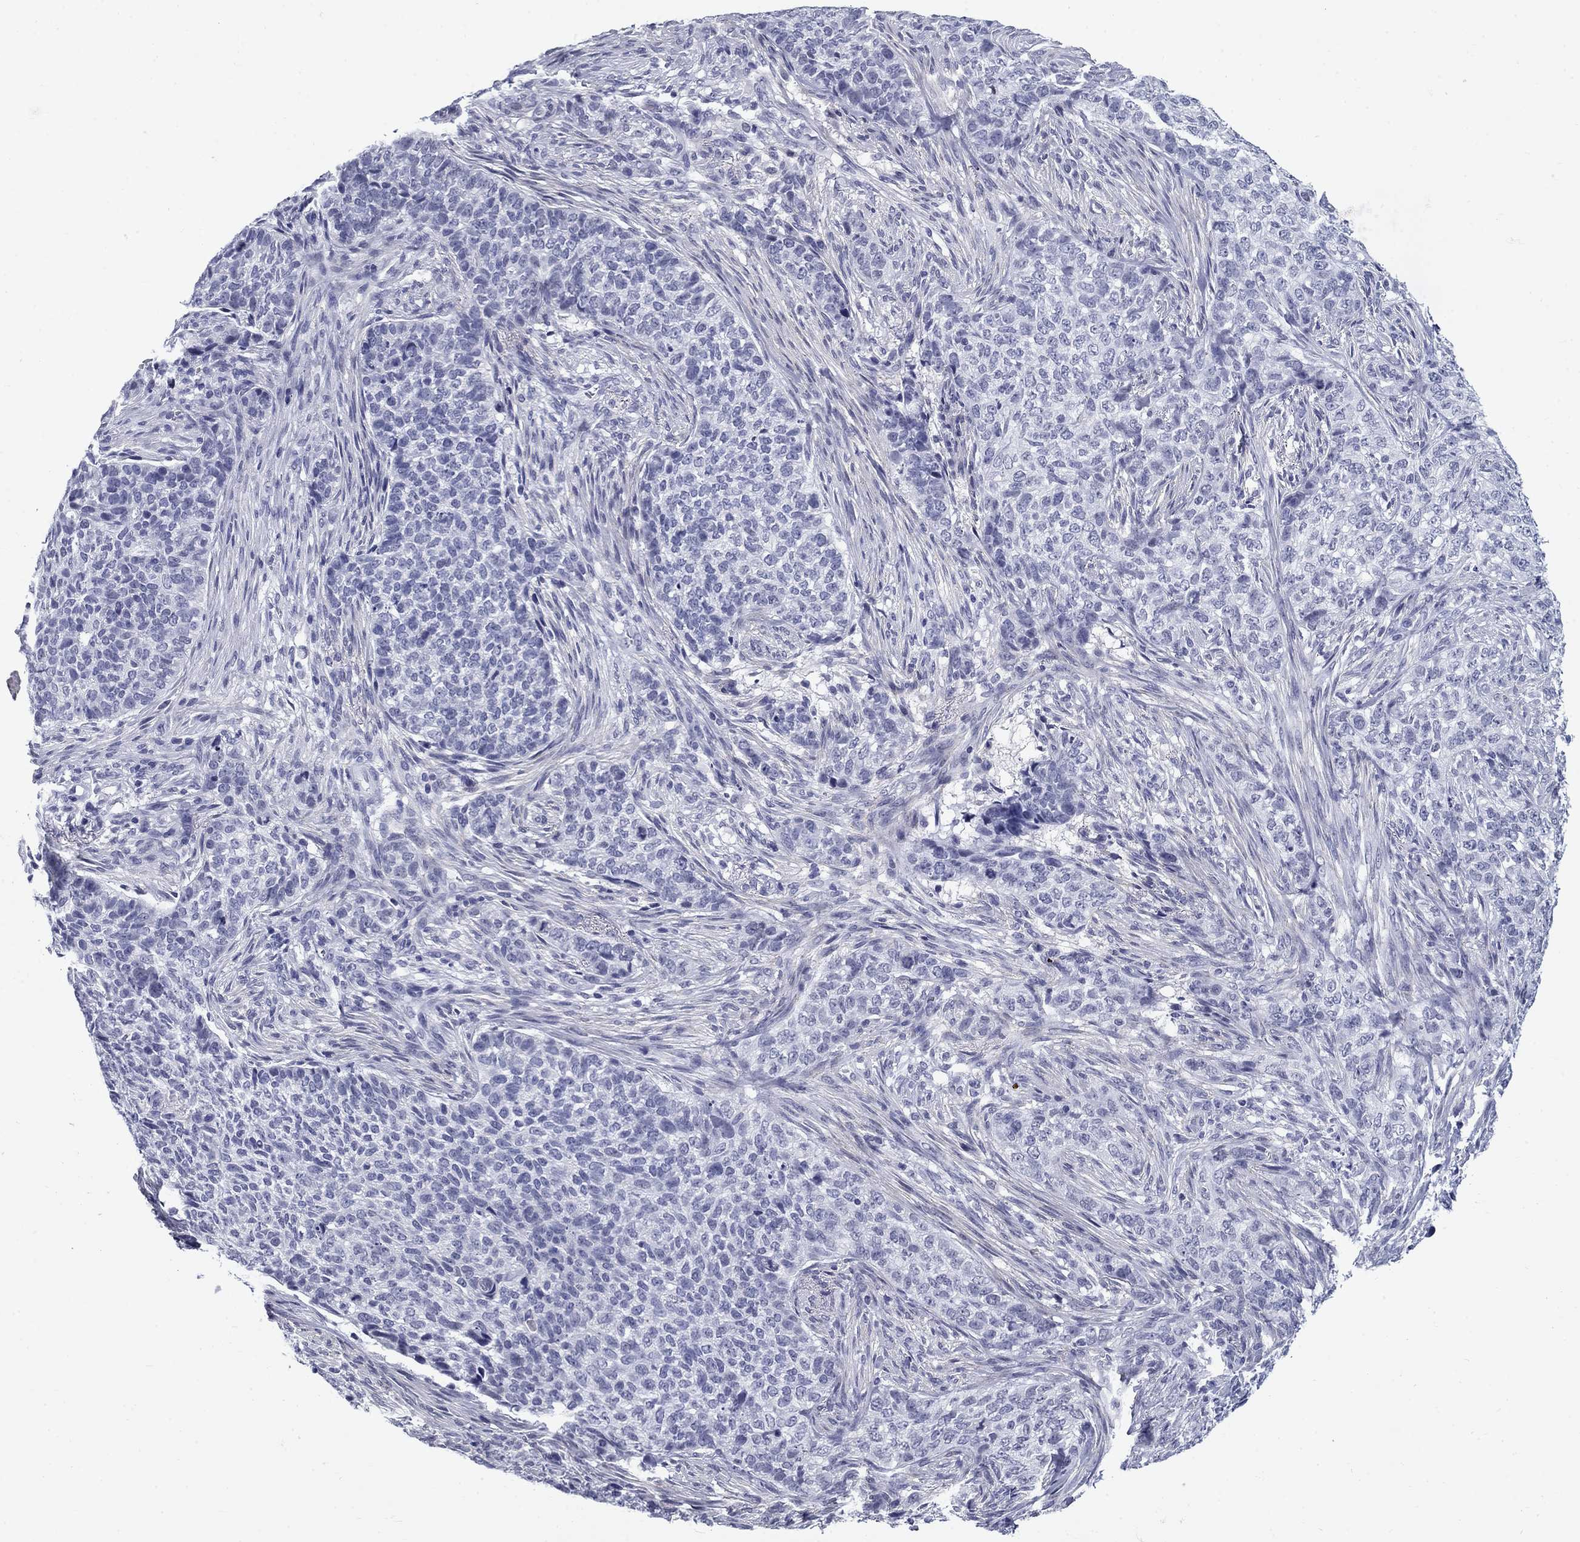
{"staining": {"intensity": "negative", "quantity": "none", "location": "none"}, "tissue": "skin cancer", "cell_type": "Tumor cells", "image_type": "cancer", "snomed": [{"axis": "morphology", "description": "Basal cell carcinoma"}, {"axis": "topography", "description": "Skin"}], "caption": "Human basal cell carcinoma (skin) stained for a protein using immunohistochemistry (IHC) shows no expression in tumor cells.", "gene": "C4orf19", "patient": {"sex": "female", "age": 69}}